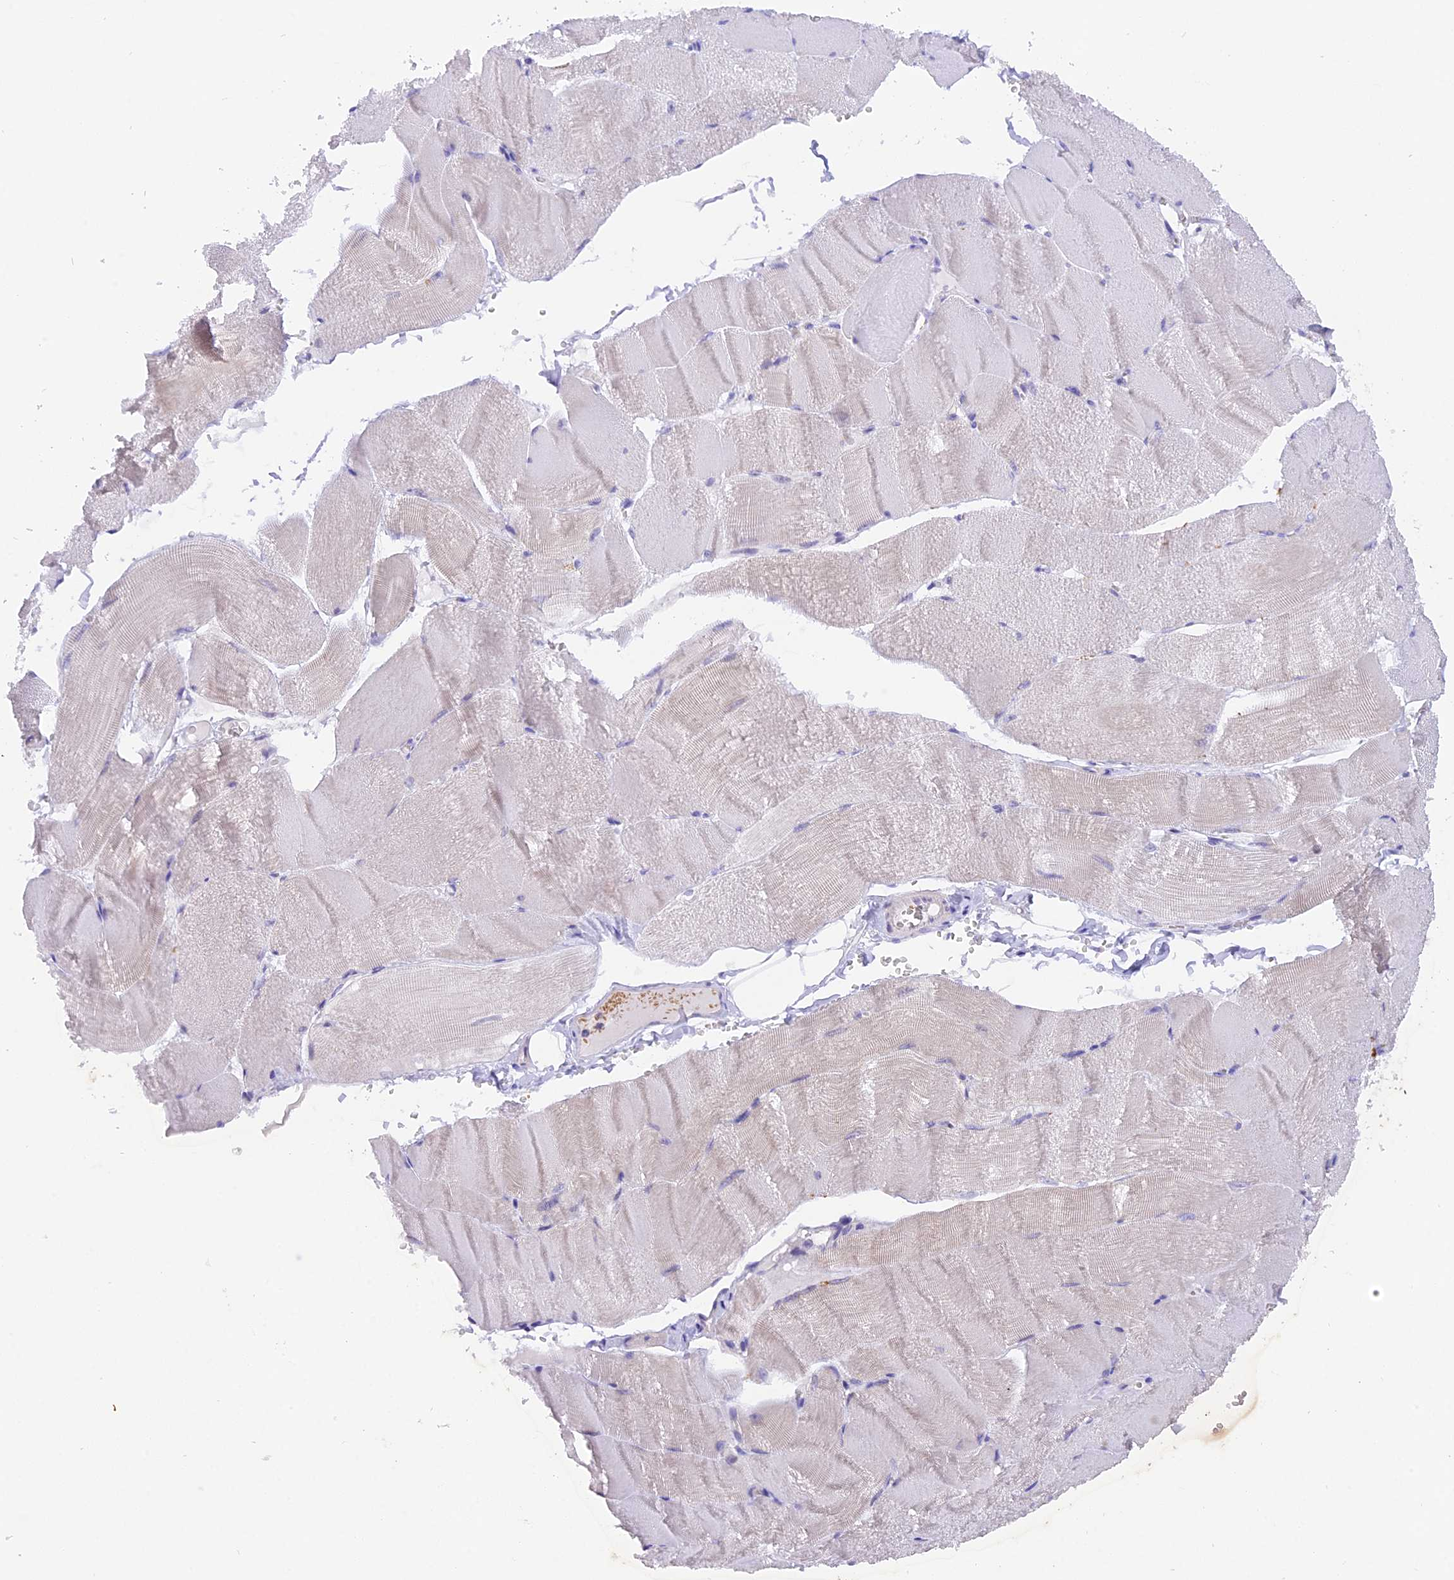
{"staining": {"intensity": "negative", "quantity": "none", "location": "none"}, "tissue": "skeletal muscle", "cell_type": "Myocytes", "image_type": "normal", "snomed": [{"axis": "morphology", "description": "Normal tissue, NOS"}, {"axis": "morphology", "description": "Basal cell carcinoma"}, {"axis": "topography", "description": "Skeletal muscle"}], "caption": "This is a photomicrograph of immunohistochemistry (IHC) staining of unremarkable skeletal muscle, which shows no expression in myocytes.", "gene": "PKIA", "patient": {"sex": "female", "age": 64}}